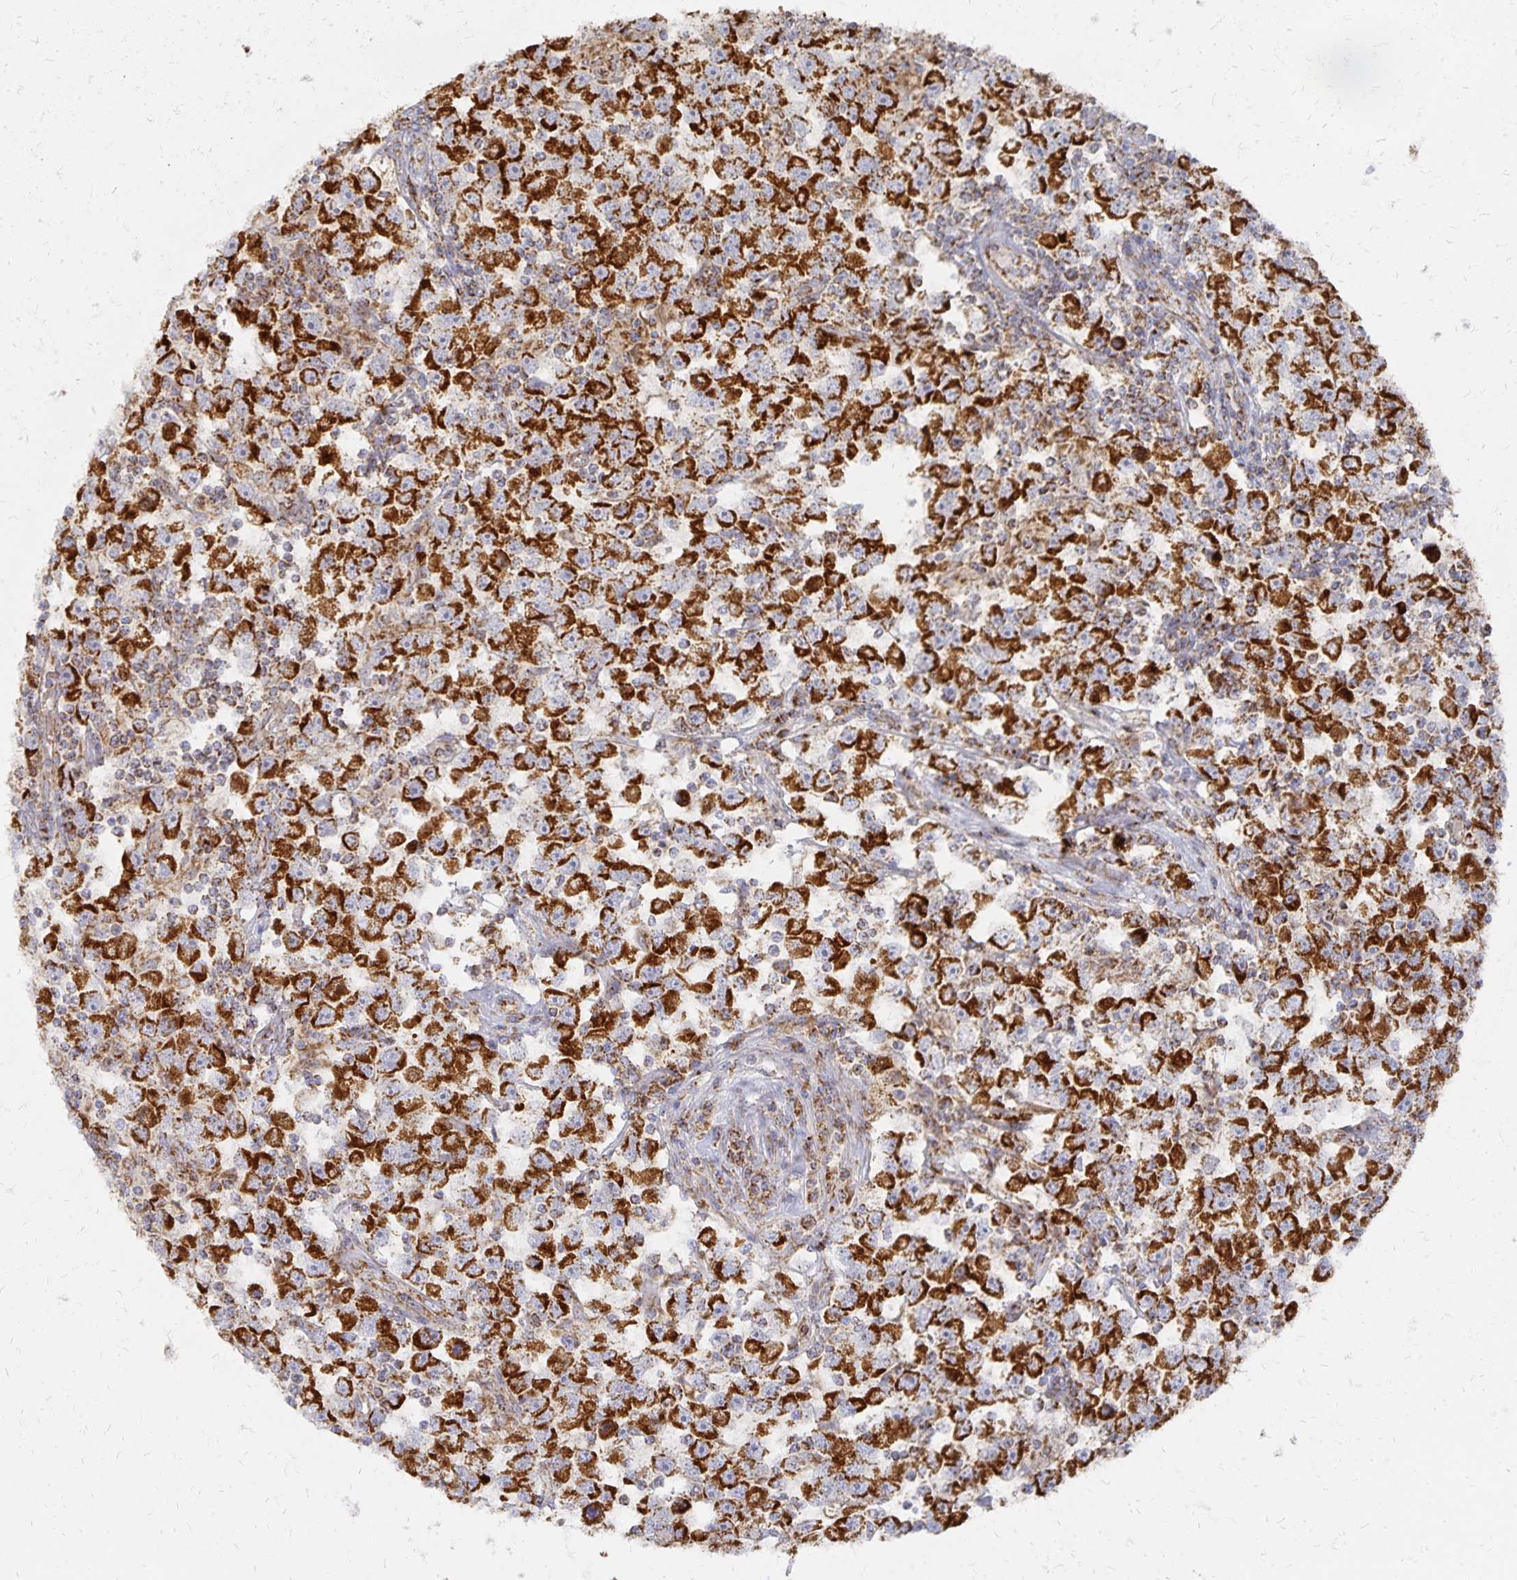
{"staining": {"intensity": "strong", "quantity": ">75%", "location": "cytoplasmic/membranous"}, "tissue": "testis cancer", "cell_type": "Tumor cells", "image_type": "cancer", "snomed": [{"axis": "morphology", "description": "Seminoma, NOS"}, {"axis": "topography", "description": "Testis"}], "caption": "This is an image of IHC staining of testis seminoma, which shows strong positivity in the cytoplasmic/membranous of tumor cells.", "gene": "STOML2", "patient": {"sex": "male", "age": 33}}